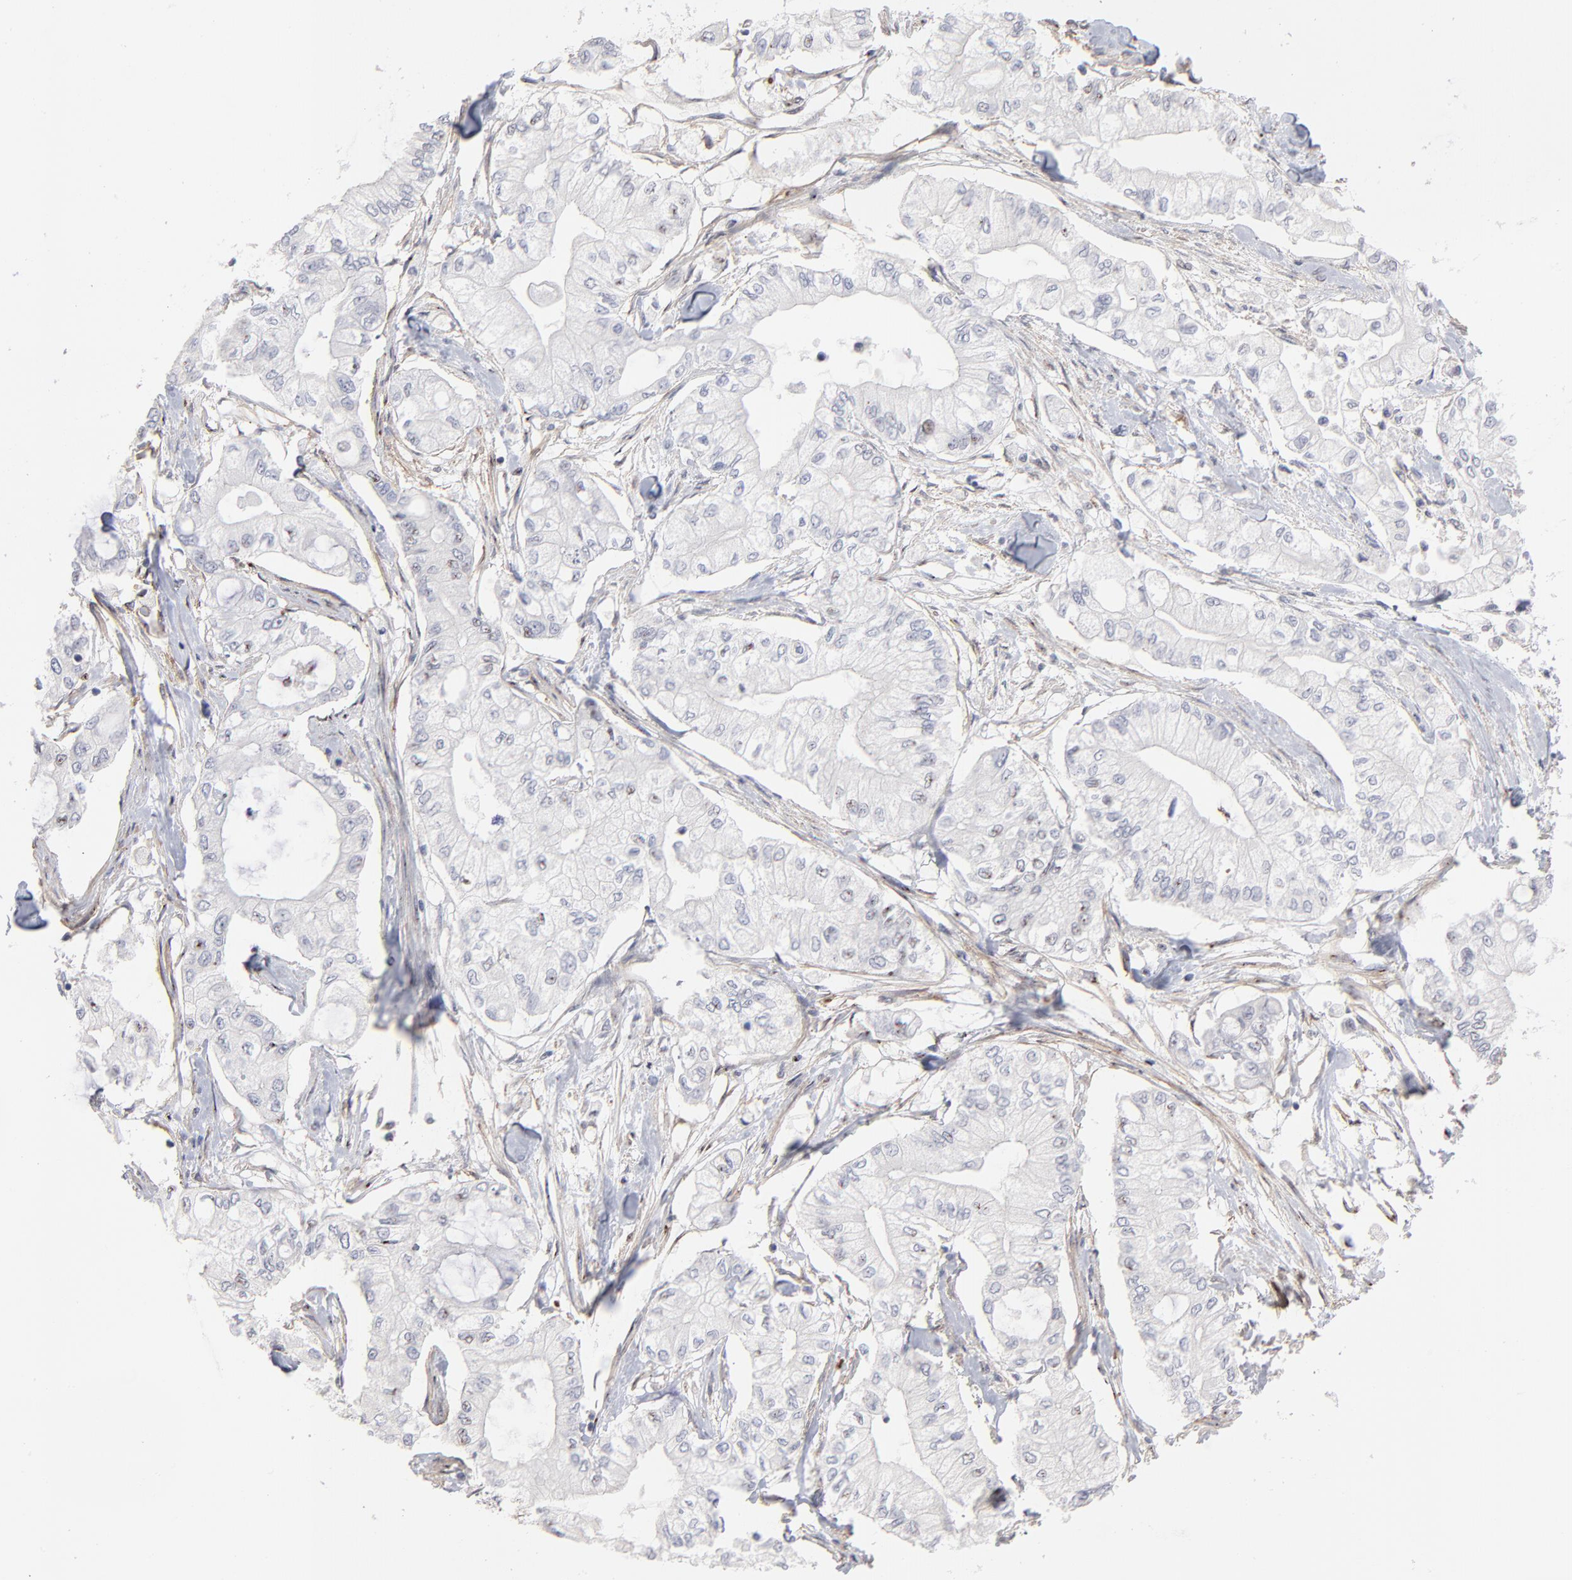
{"staining": {"intensity": "negative", "quantity": "none", "location": "none"}, "tissue": "pancreatic cancer", "cell_type": "Tumor cells", "image_type": "cancer", "snomed": [{"axis": "morphology", "description": "Adenocarcinoma, NOS"}, {"axis": "topography", "description": "Pancreas"}], "caption": "Image shows no significant protein staining in tumor cells of pancreatic cancer. (DAB (3,3'-diaminobenzidine) immunohistochemistry with hematoxylin counter stain).", "gene": "PXN", "patient": {"sex": "male", "age": 79}}